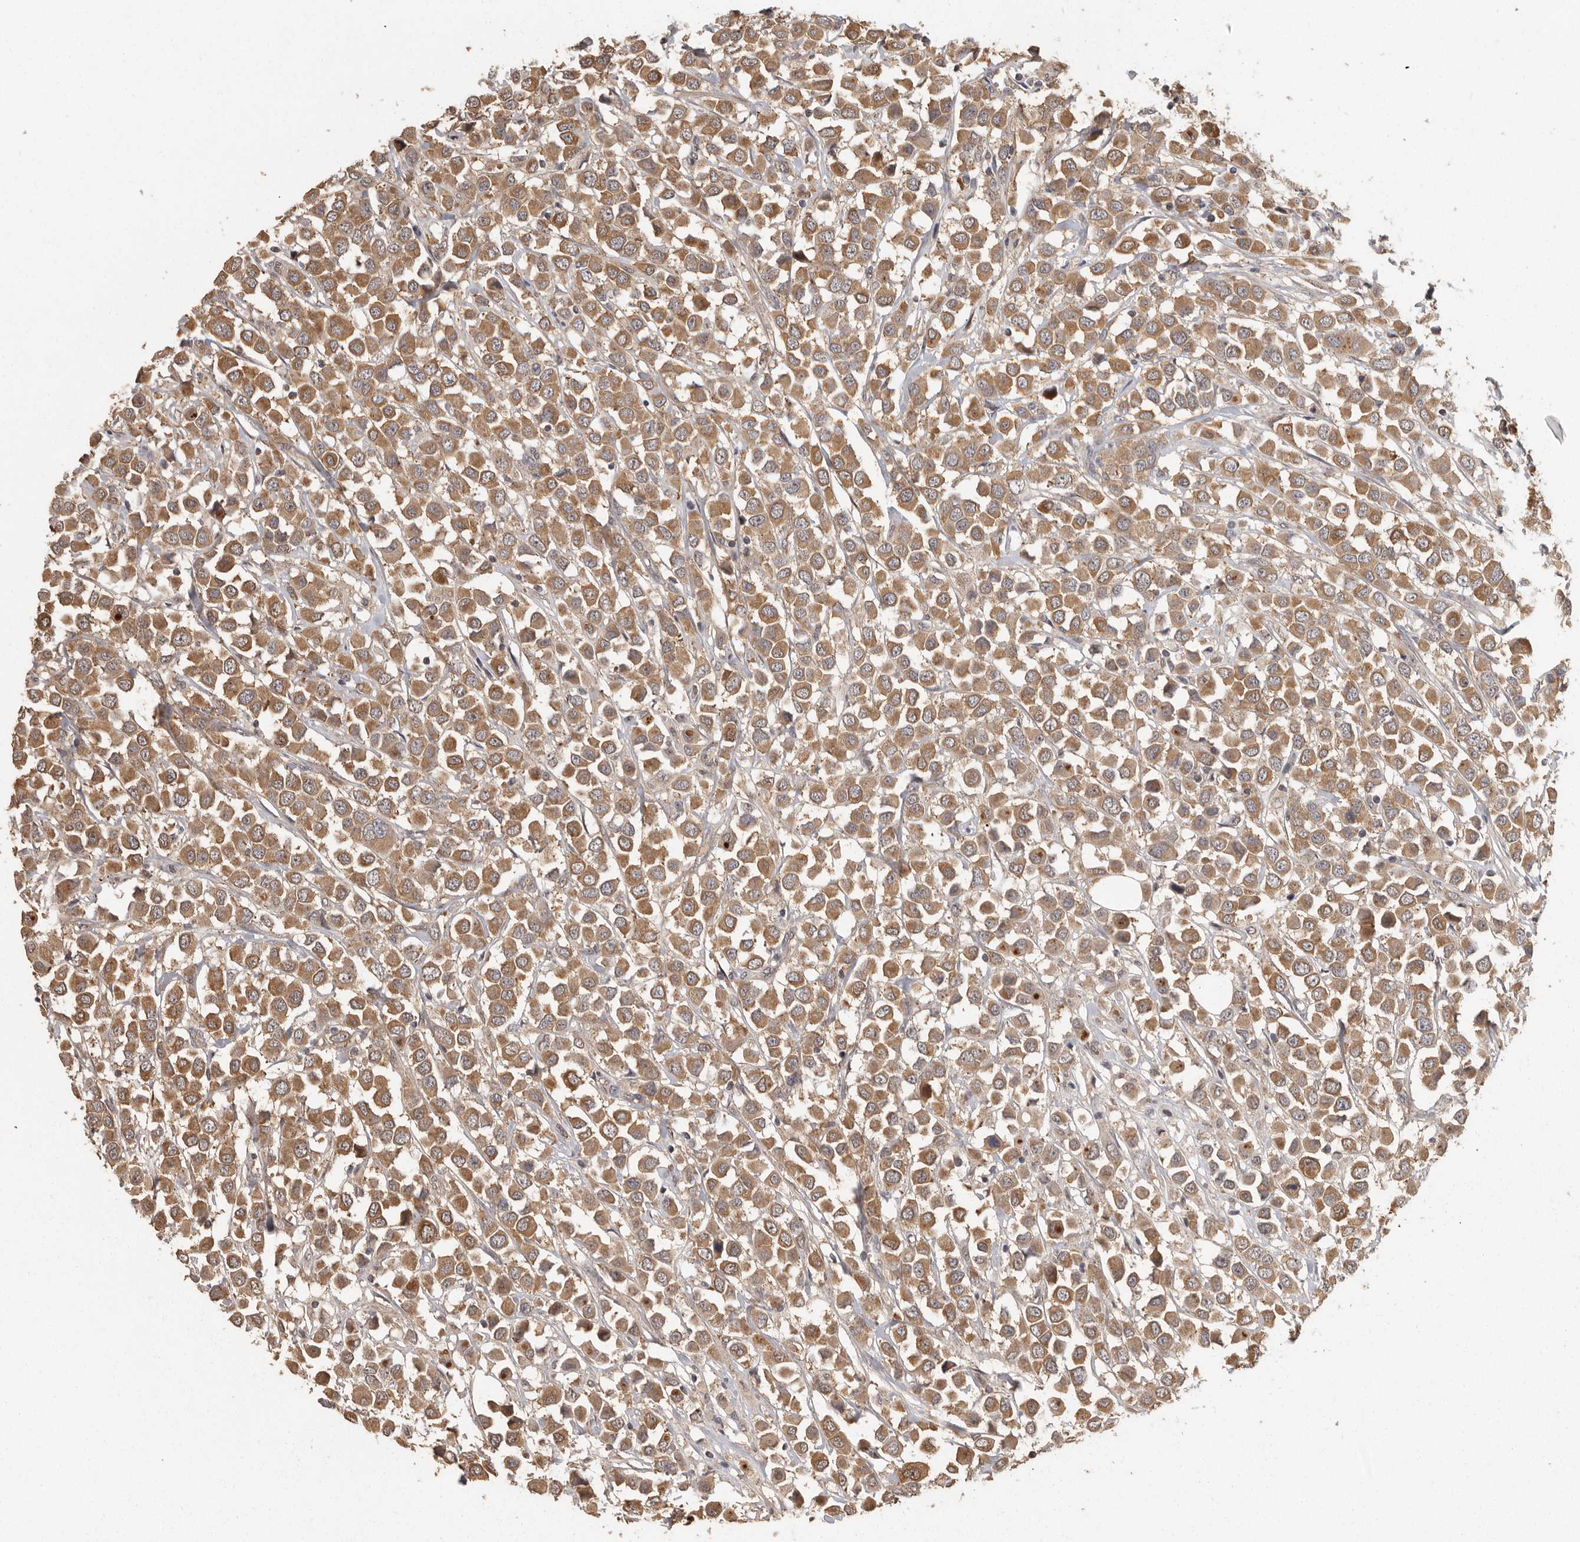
{"staining": {"intensity": "moderate", "quantity": ">75%", "location": "cytoplasmic/membranous"}, "tissue": "breast cancer", "cell_type": "Tumor cells", "image_type": "cancer", "snomed": [{"axis": "morphology", "description": "Duct carcinoma"}, {"axis": "topography", "description": "Breast"}], "caption": "This is a histology image of immunohistochemistry (IHC) staining of breast cancer, which shows moderate expression in the cytoplasmic/membranous of tumor cells.", "gene": "BAIAP2", "patient": {"sex": "female", "age": 61}}